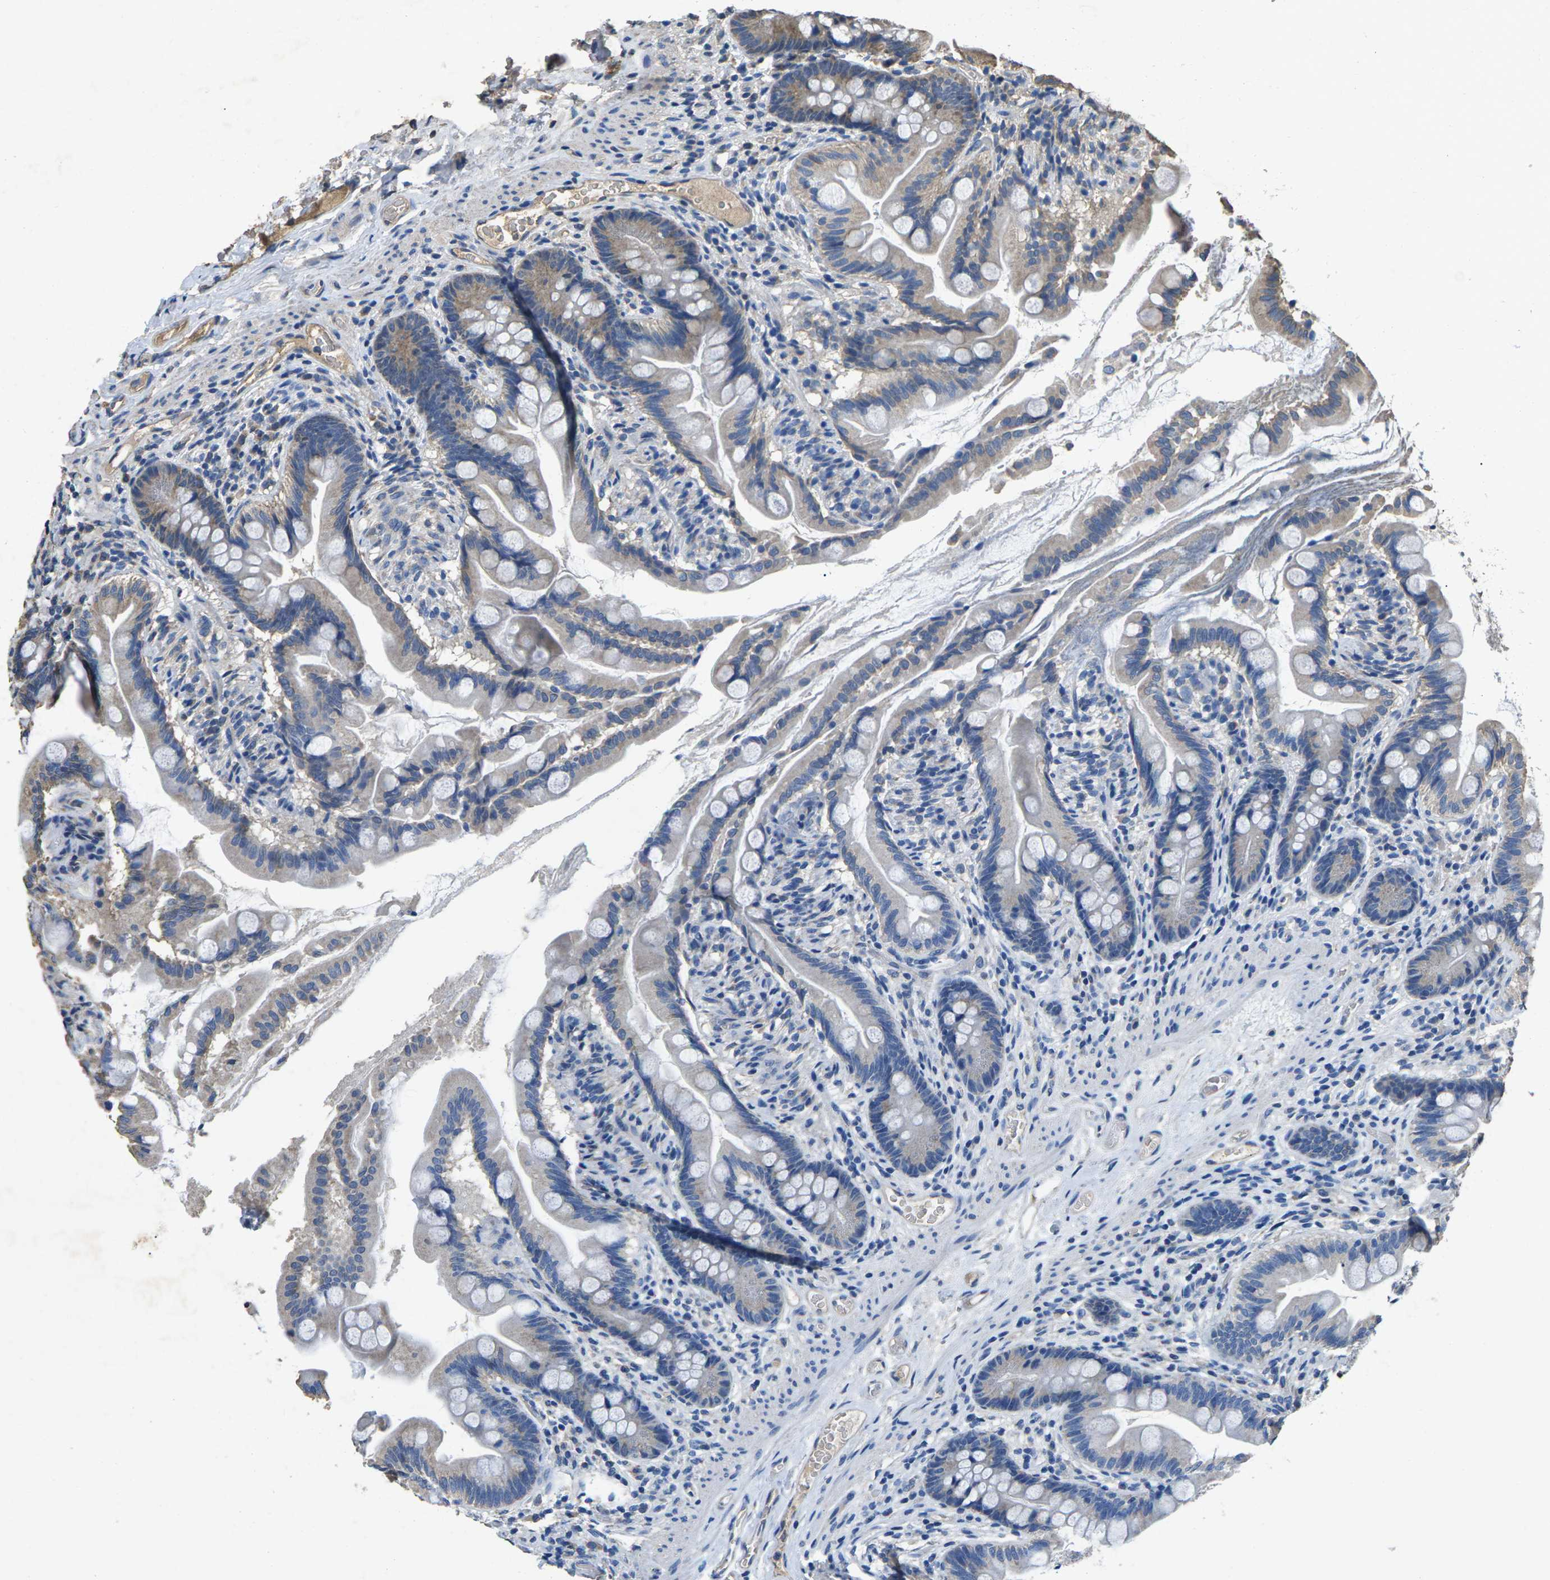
{"staining": {"intensity": "weak", "quantity": "25%-75%", "location": "cytoplasmic/membranous"}, "tissue": "small intestine", "cell_type": "Glandular cells", "image_type": "normal", "snomed": [{"axis": "morphology", "description": "Normal tissue, NOS"}, {"axis": "topography", "description": "Small intestine"}], "caption": "Protein expression analysis of benign small intestine displays weak cytoplasmic/membranous expression in about 25%-75% of glandular cells. The staining was performed using DAB (3,3'-diaminobenzidine) to visualize the protein expression in brown, while the nuclei were stained in blue with hematoxylin (Magnification: 20x).", "gene": "B4GAT1", "patient": {"sex": "female", "age": 56}}